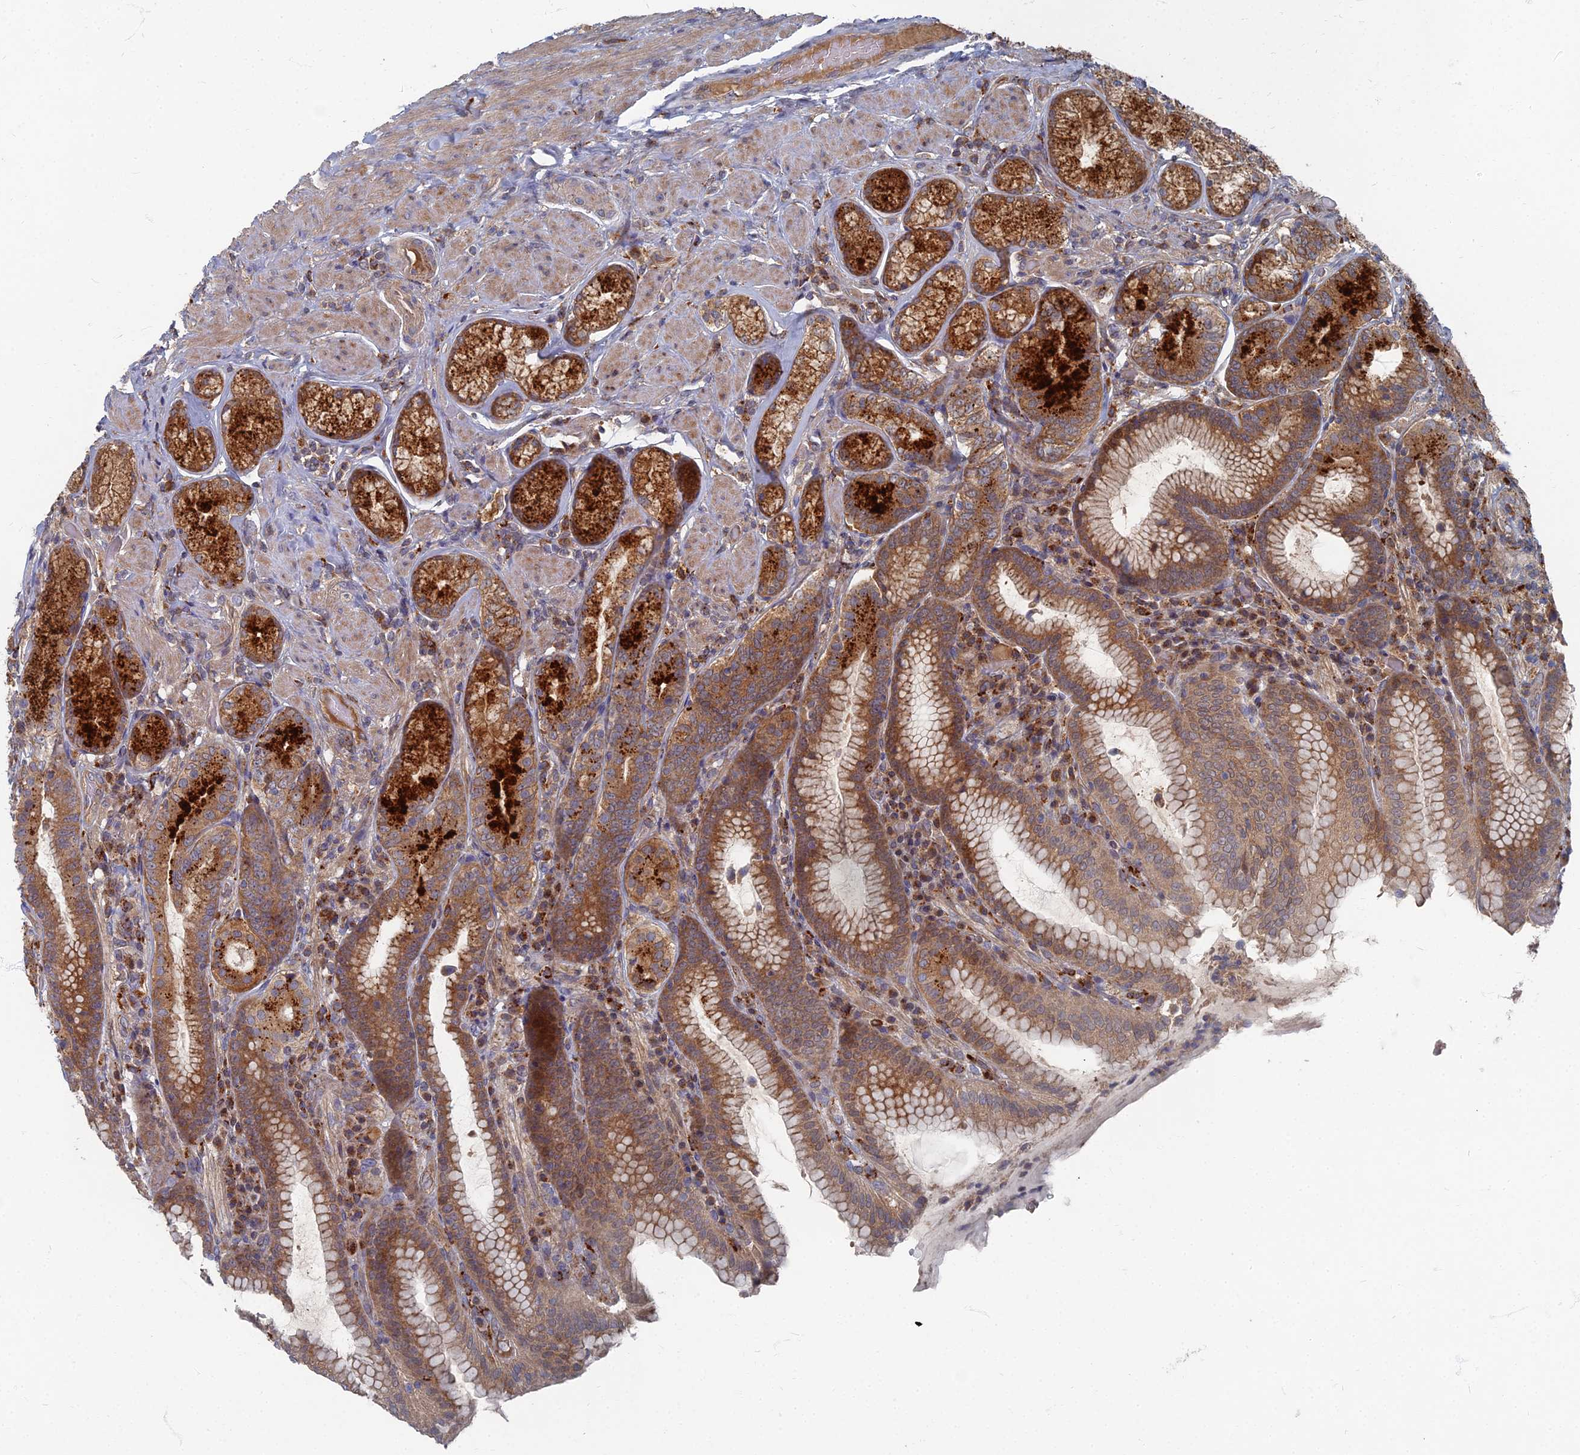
{"staining": {"intensity": "strong", "quantity": ">75%", "location": "cytoplasmic/membranous,nuclear"}, "tissue": "stomach", "cell_type": "Glandular cells", "image_type": "normal", "snomed": [{"axis": "morphology", "description": "Normal tissue, NOS"}, {"axis": "topography", "description": "Stomach, upper"}, {"axis": "topography", "description": "Stomach, lower"}], "caption": "Immunohistochemistry (IHC) (DAB) staining of normal human stomach demonstrates strong cytoplasmic/membranous,nuclear protein staining in about >75% of glandular cells.", "gene": "PPCDC", "patient": {"sex": "female", "age": 76}}